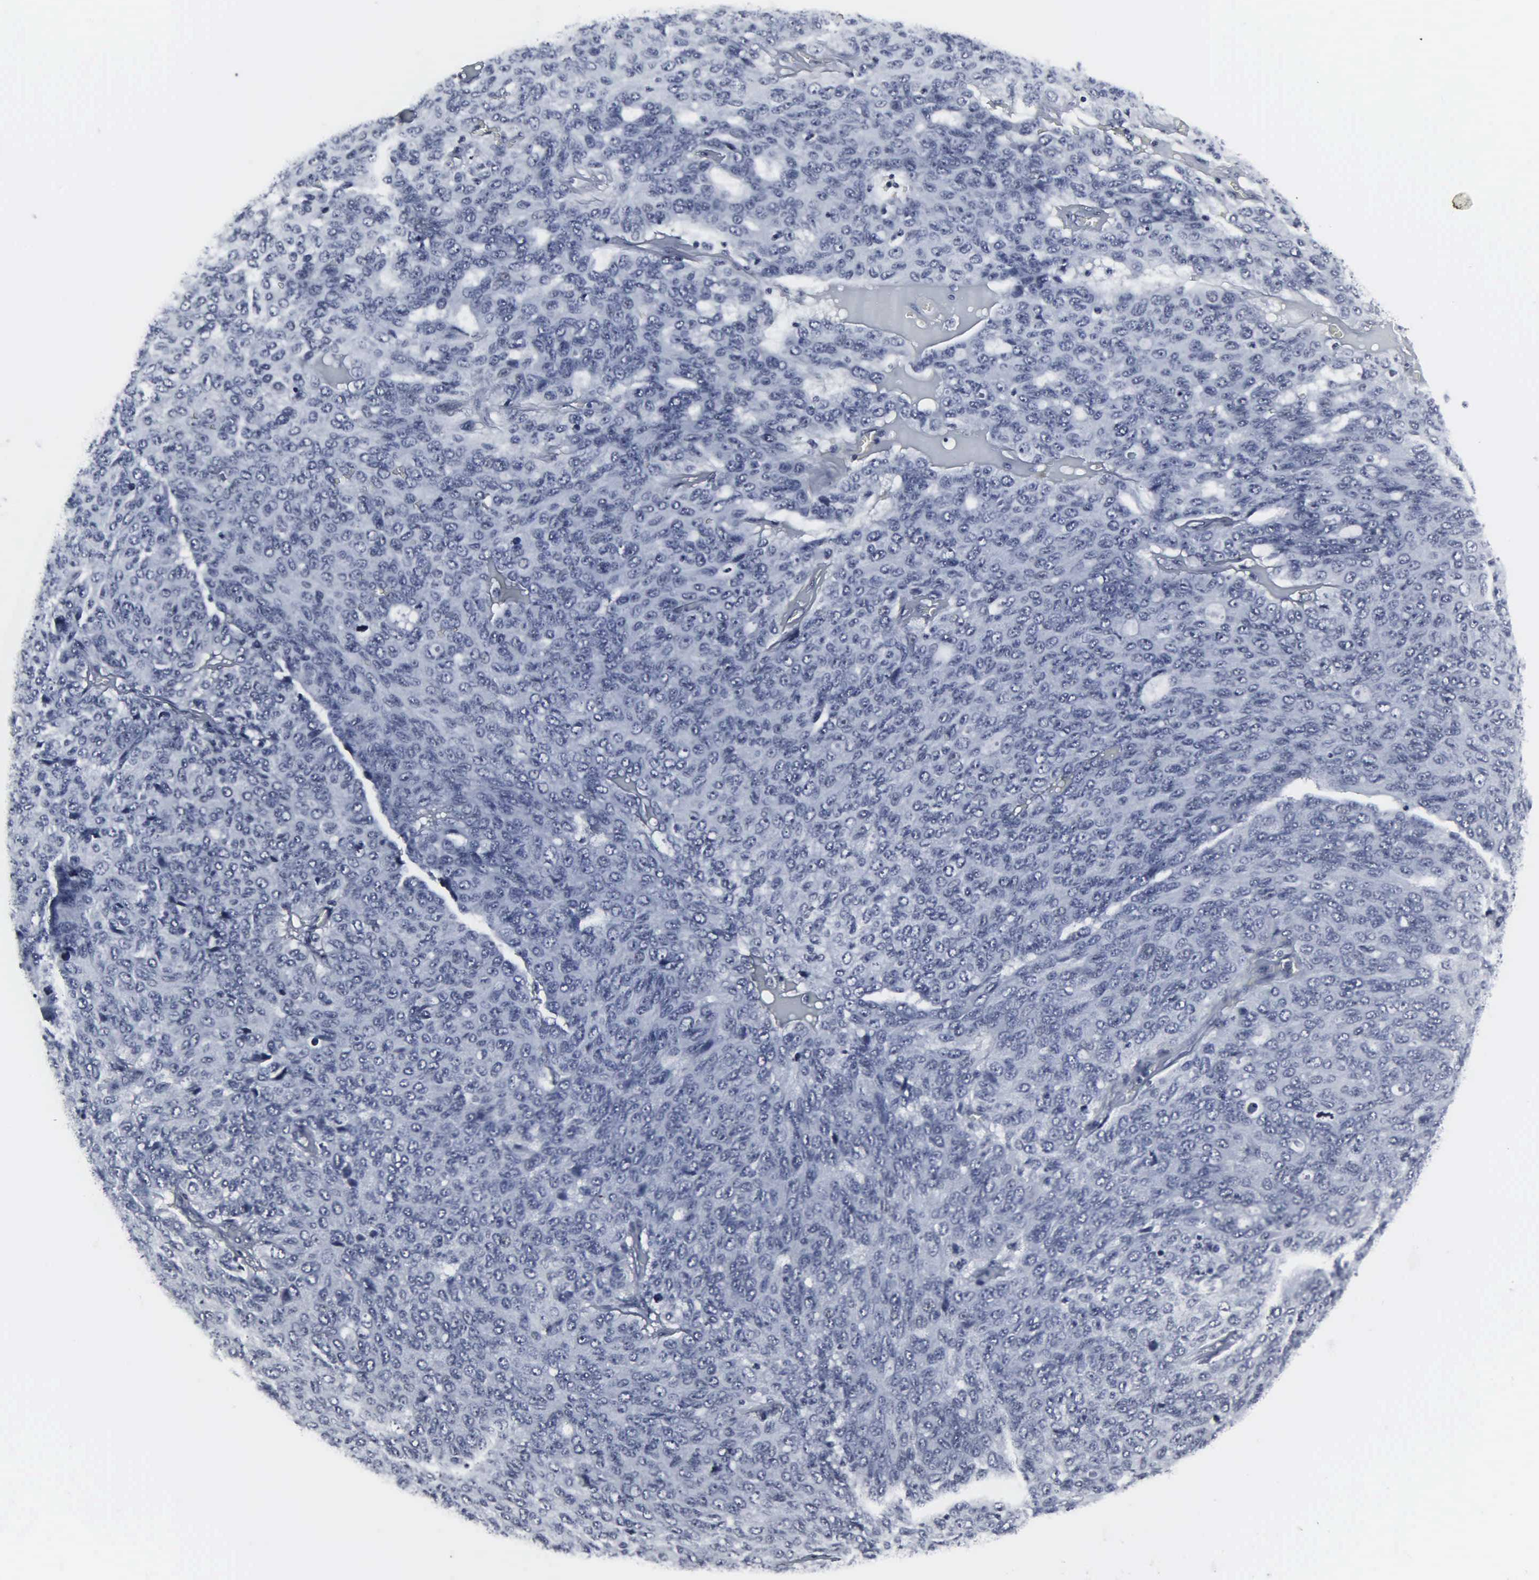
{"staining": {"intensity": "negative", "quantity": "none", "location": "none"}, "tissue": "ovarian cancer", "cell_type": "Tumor cells", "image_type": "cancer", "snomed": [{"axis": "morphology", "description": "Carcinoma, endometroid"}, {"axis": "topography", "description": "Ovary"}], "caption": "IHC of ovarian cancer reveals no staining in tumor cells.", "gene": "DGCR2", "patient": {"sex": "female", "age": 60}}